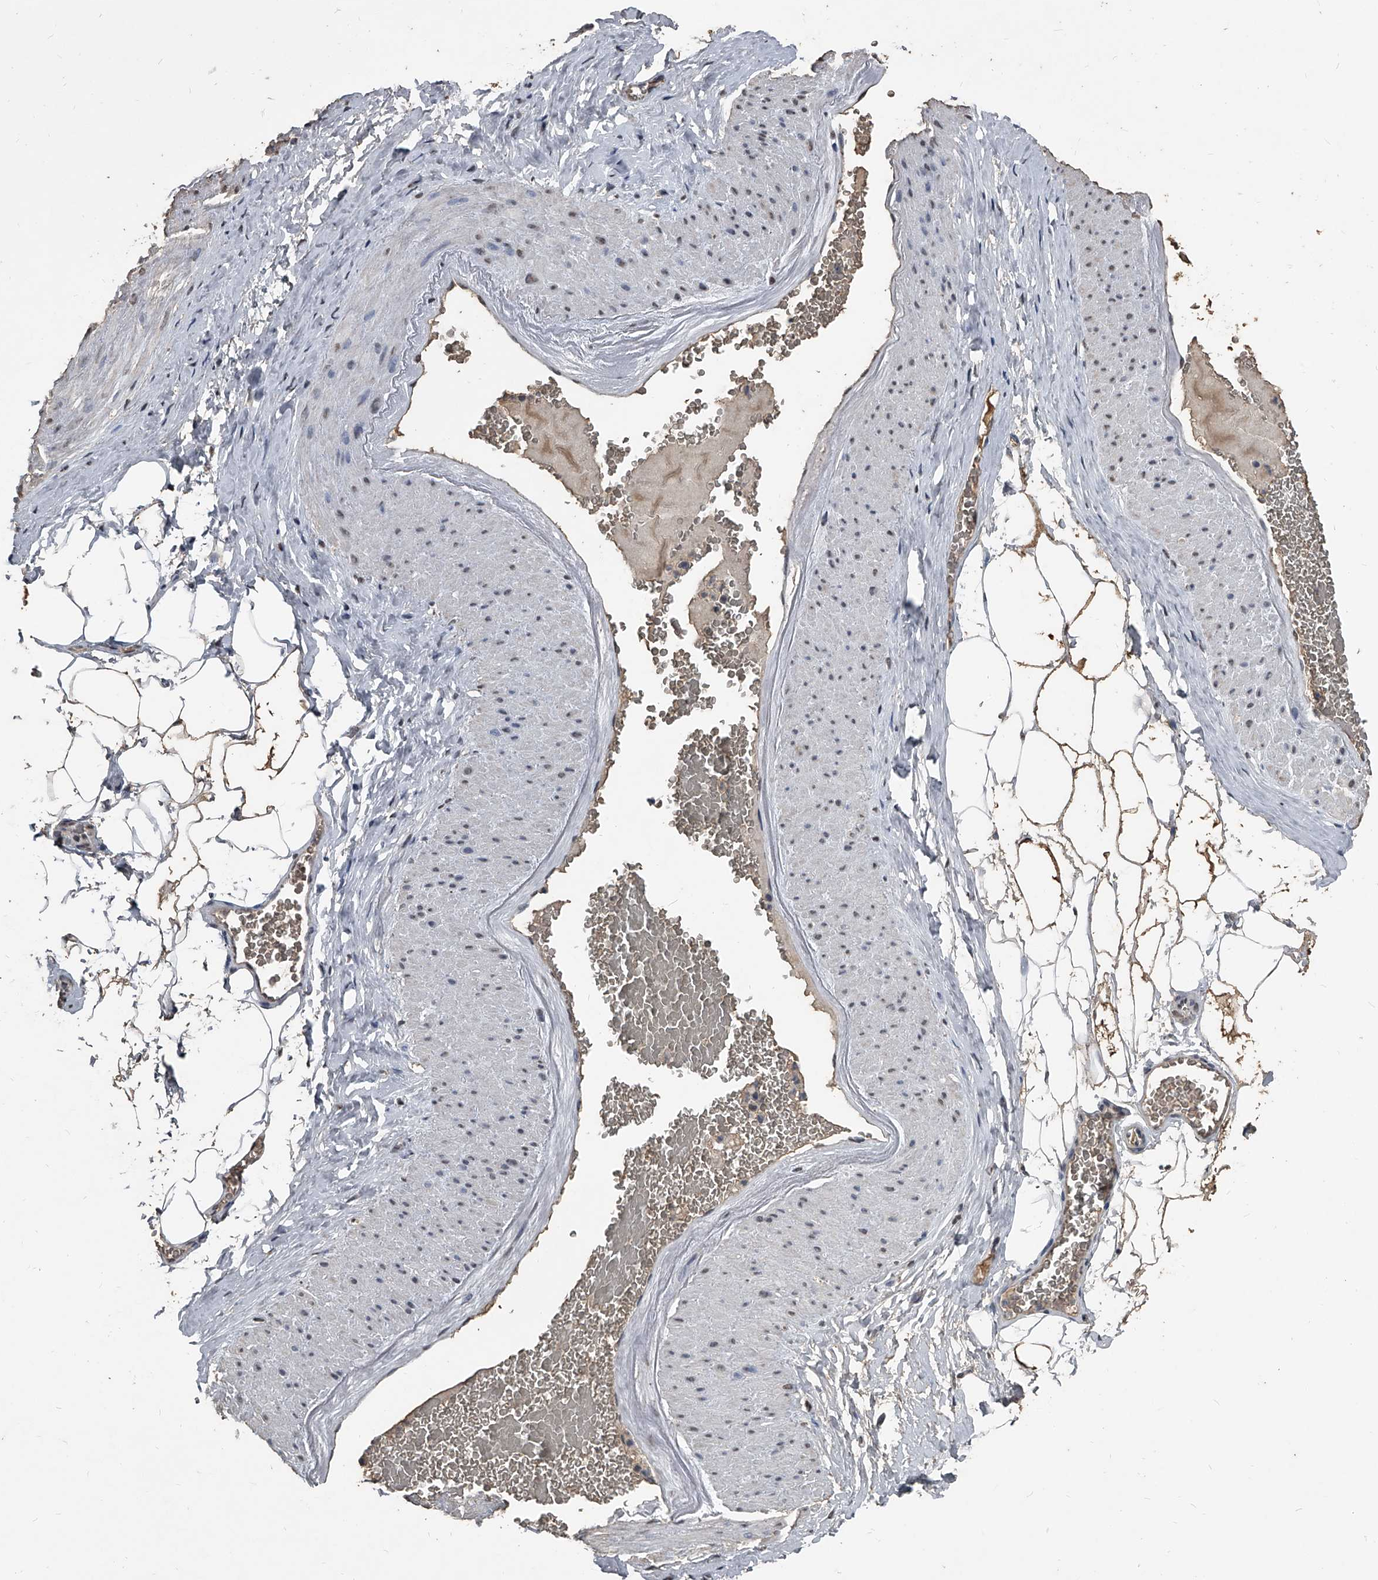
{"staining": {"intensity": "weak", "quantity": ">75%", "location": "cytoplasmic/membranous"}, "tissue": "adipose tissue", "cell_type": "Adipocytes", "image_type": "normal", "snomed": [{"axis": "morphology", "description": "Normal tissue, NOS"}, {"axis": "morphology", "description": "Adenocarcinoma, Low grade"}, {"axis": "topography", "description": "Prostate"}, {"axis": "topography", "description": "Peripheral nerve tissue"}], "caption": "Protein staining demonstrates weak cytoplasmic/membranous staining in approximately >75% of adipocytes in benign adipose tissue.", "gene": "MATR3", "patient": {"sex": "male", "age": 63}}